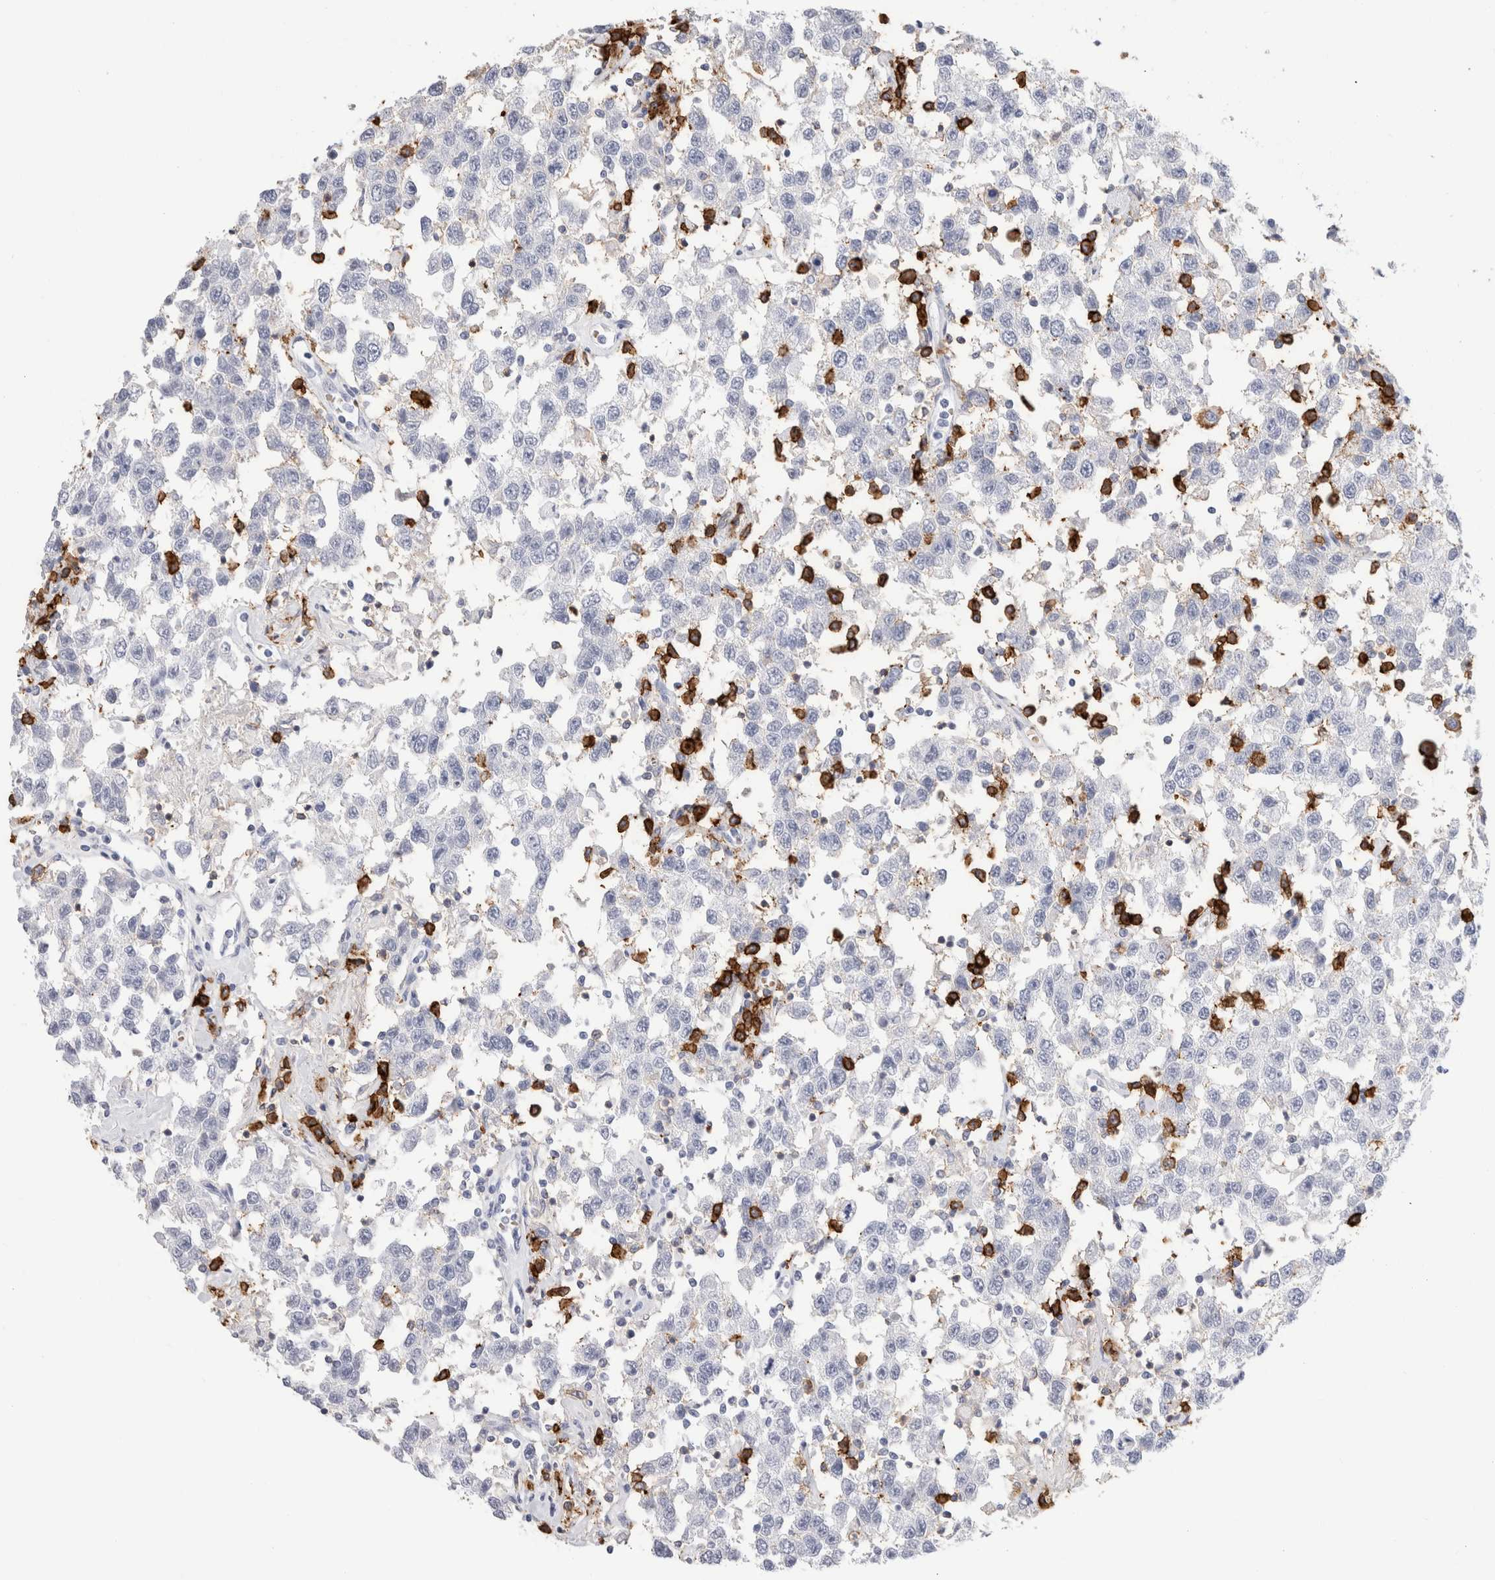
{"staining": {"intensity": "negative", "quantity": "none", "location": "none"}, "tissue": "testis cancer", "cell_type": "Tumor cells", "image_type": "cancer", "snomed": [{"axis": "morphology", "description": "Seminoma, NOS"}, {"axis": "topography", "description": "Testis"}], "caption": "Testis seminoma stained for a protein using immunohistochemistry reveals no staining tumor cells.", "gene": "CD38", "patient": {"sex": "male", "age": 41}}